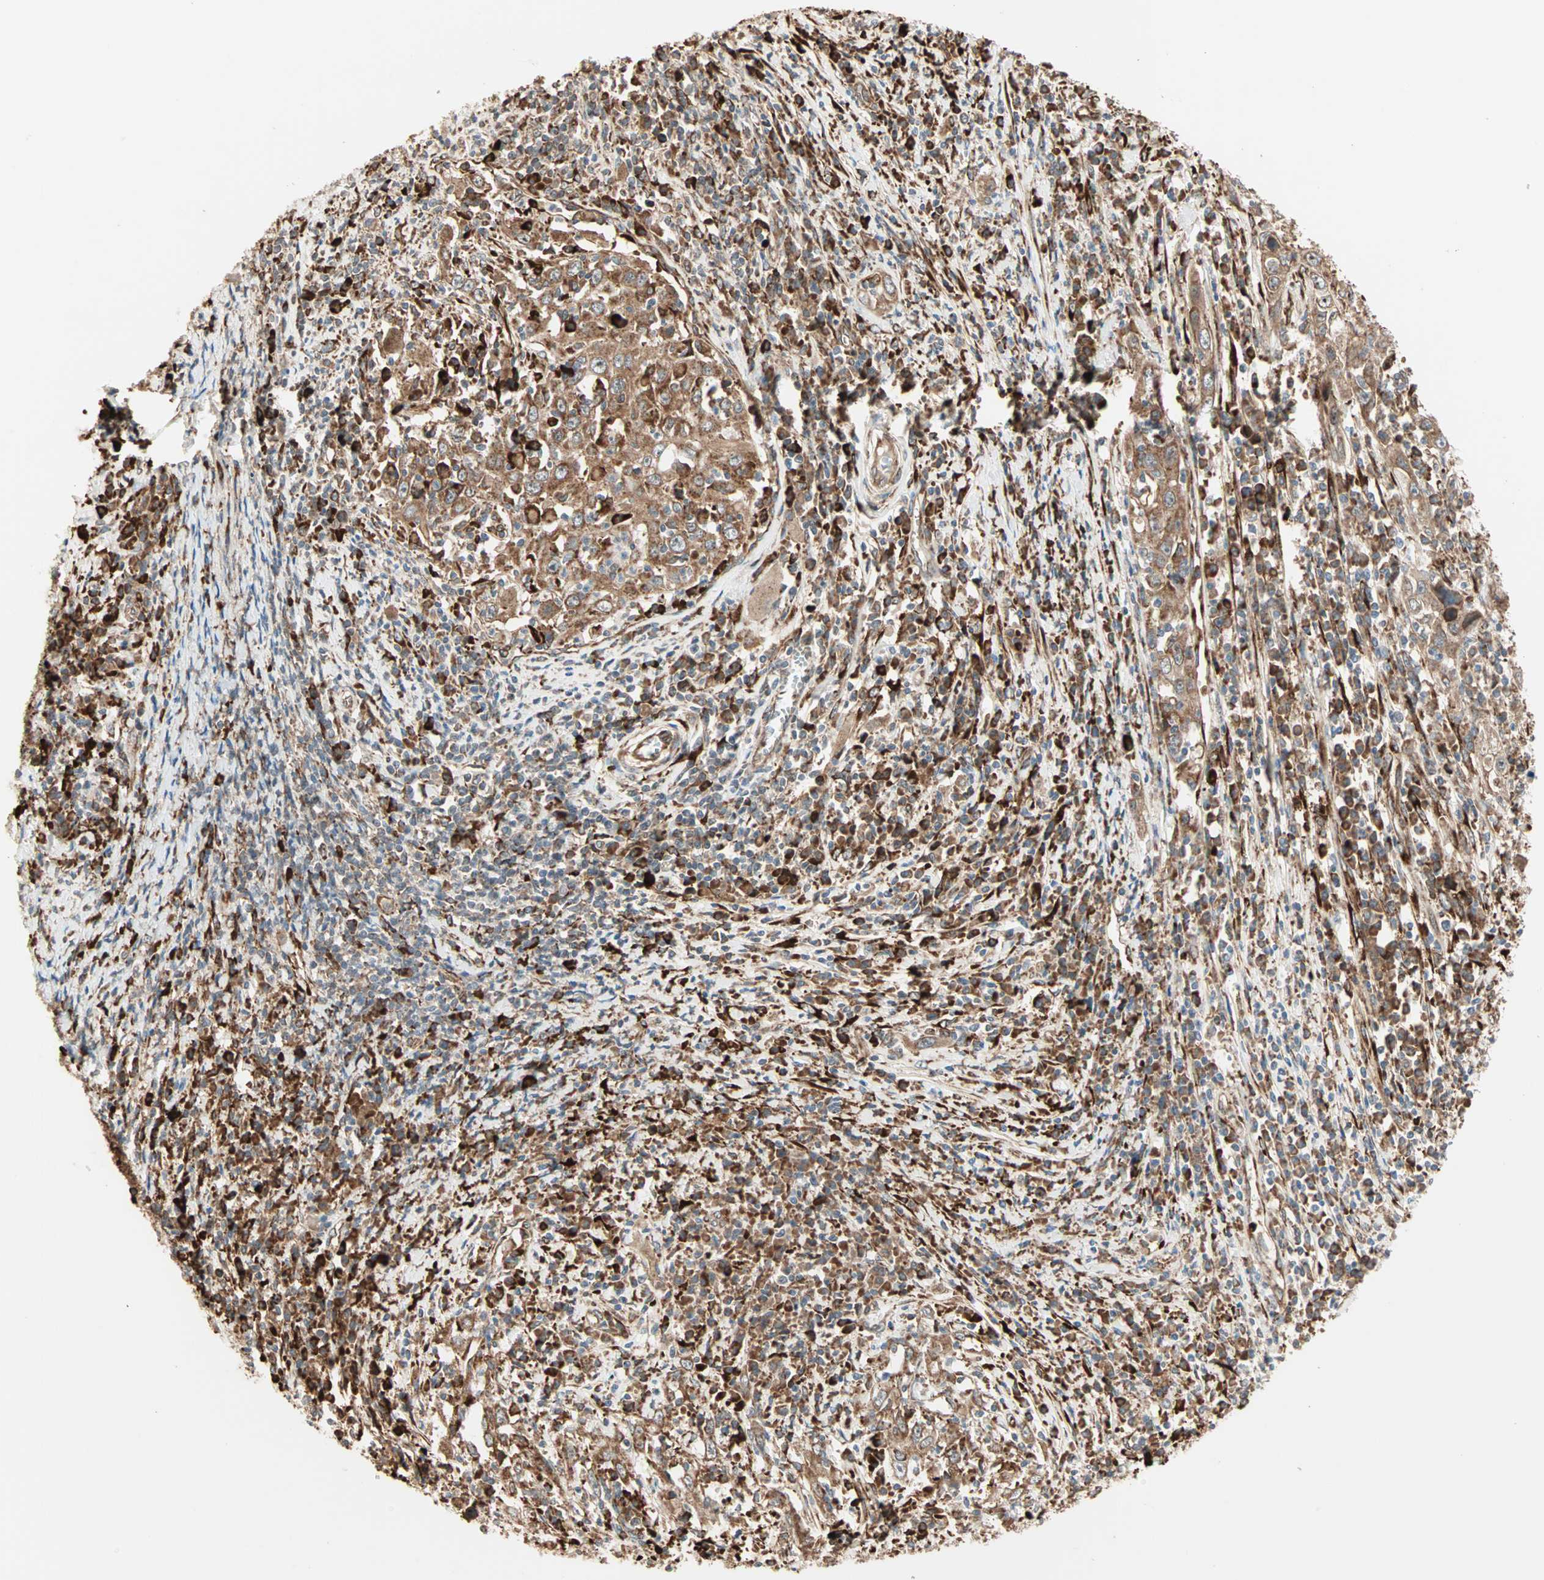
{"staining": {"intensity": "moderate", "quantity": ">75%", "location": "cytoplasmic/membranous"}, "tissue": "cervical cancer", "cell_type": "Tumor cells", "image_type": "cancer", "snomed": [{"axis": "morphology", "description": "Squamous cell carcinoma, NOS"}, {"axis": "topography", "description": "Cervix"}], "caption": "This micrograph shows immunohistochemistry (IHC) staining of human cervical squamous cell carcinoma, with medium moderate cytoplasmic/membranous positivity in about >75% of tumor cells.", "gene": "P4HA1", "patient": {"sex": "female", "age": 46}}